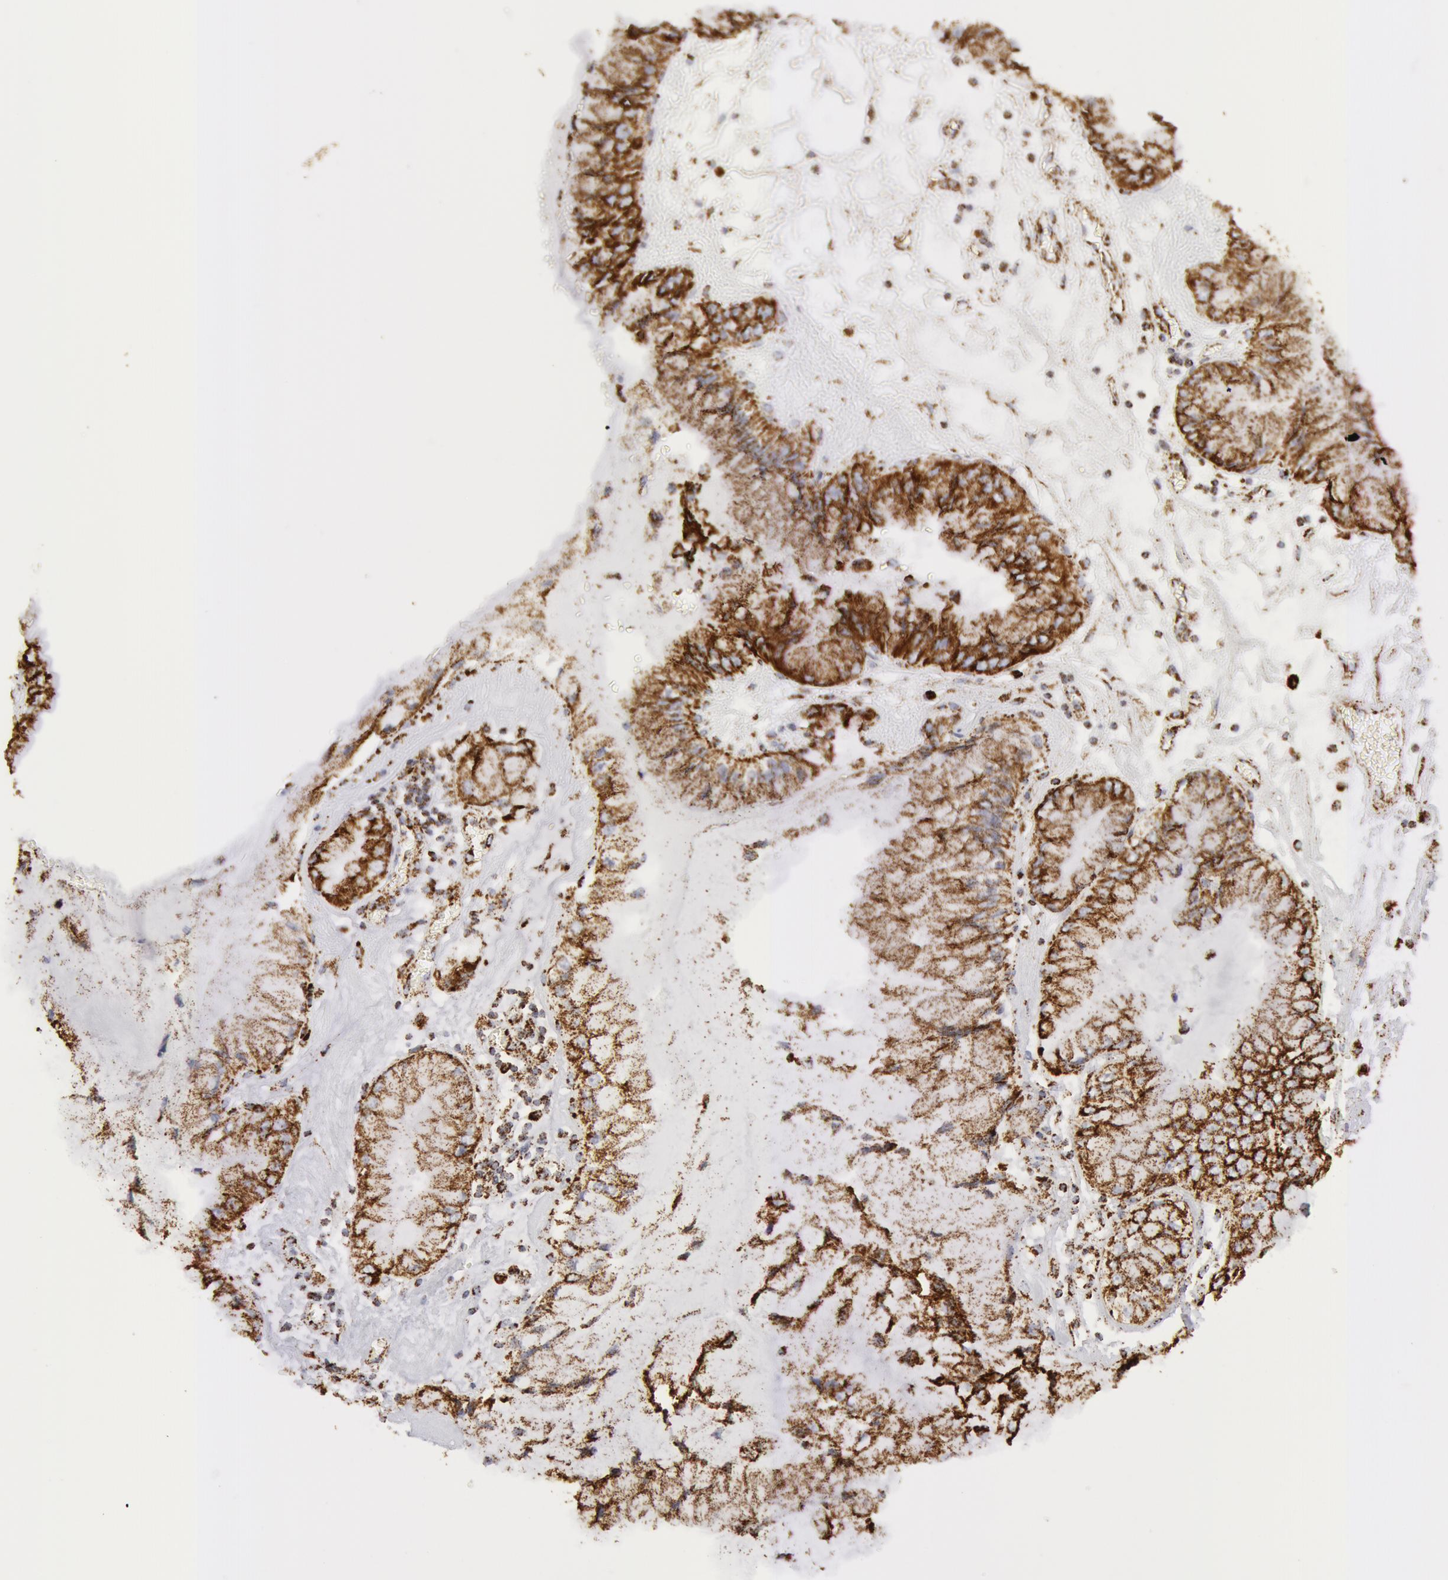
{"staining": {"intensity": "moderate", "quantity": ">75%", "location": "cytoplasmic/membranous"}, "tissue": "liver cancer", "cell_type": "Tumor cells", "image_type": "cancer", "snomed": [{"axis": "morphology", "description": "Cholangiocarcinoma"}, {"axis": "topography", "description": "Liver"}], "caption": "This image reveals liver cholangiocarcinoma stained with immunohistochemistry (IHC) to label a protein in brown. The cytoplasmic/membranous of tumor cells show moderate positivity for the protein. Nuclei are counter-stained blue.", "gene": "ATP5F1B", "patient": {"sex": "female", "age": 79}}